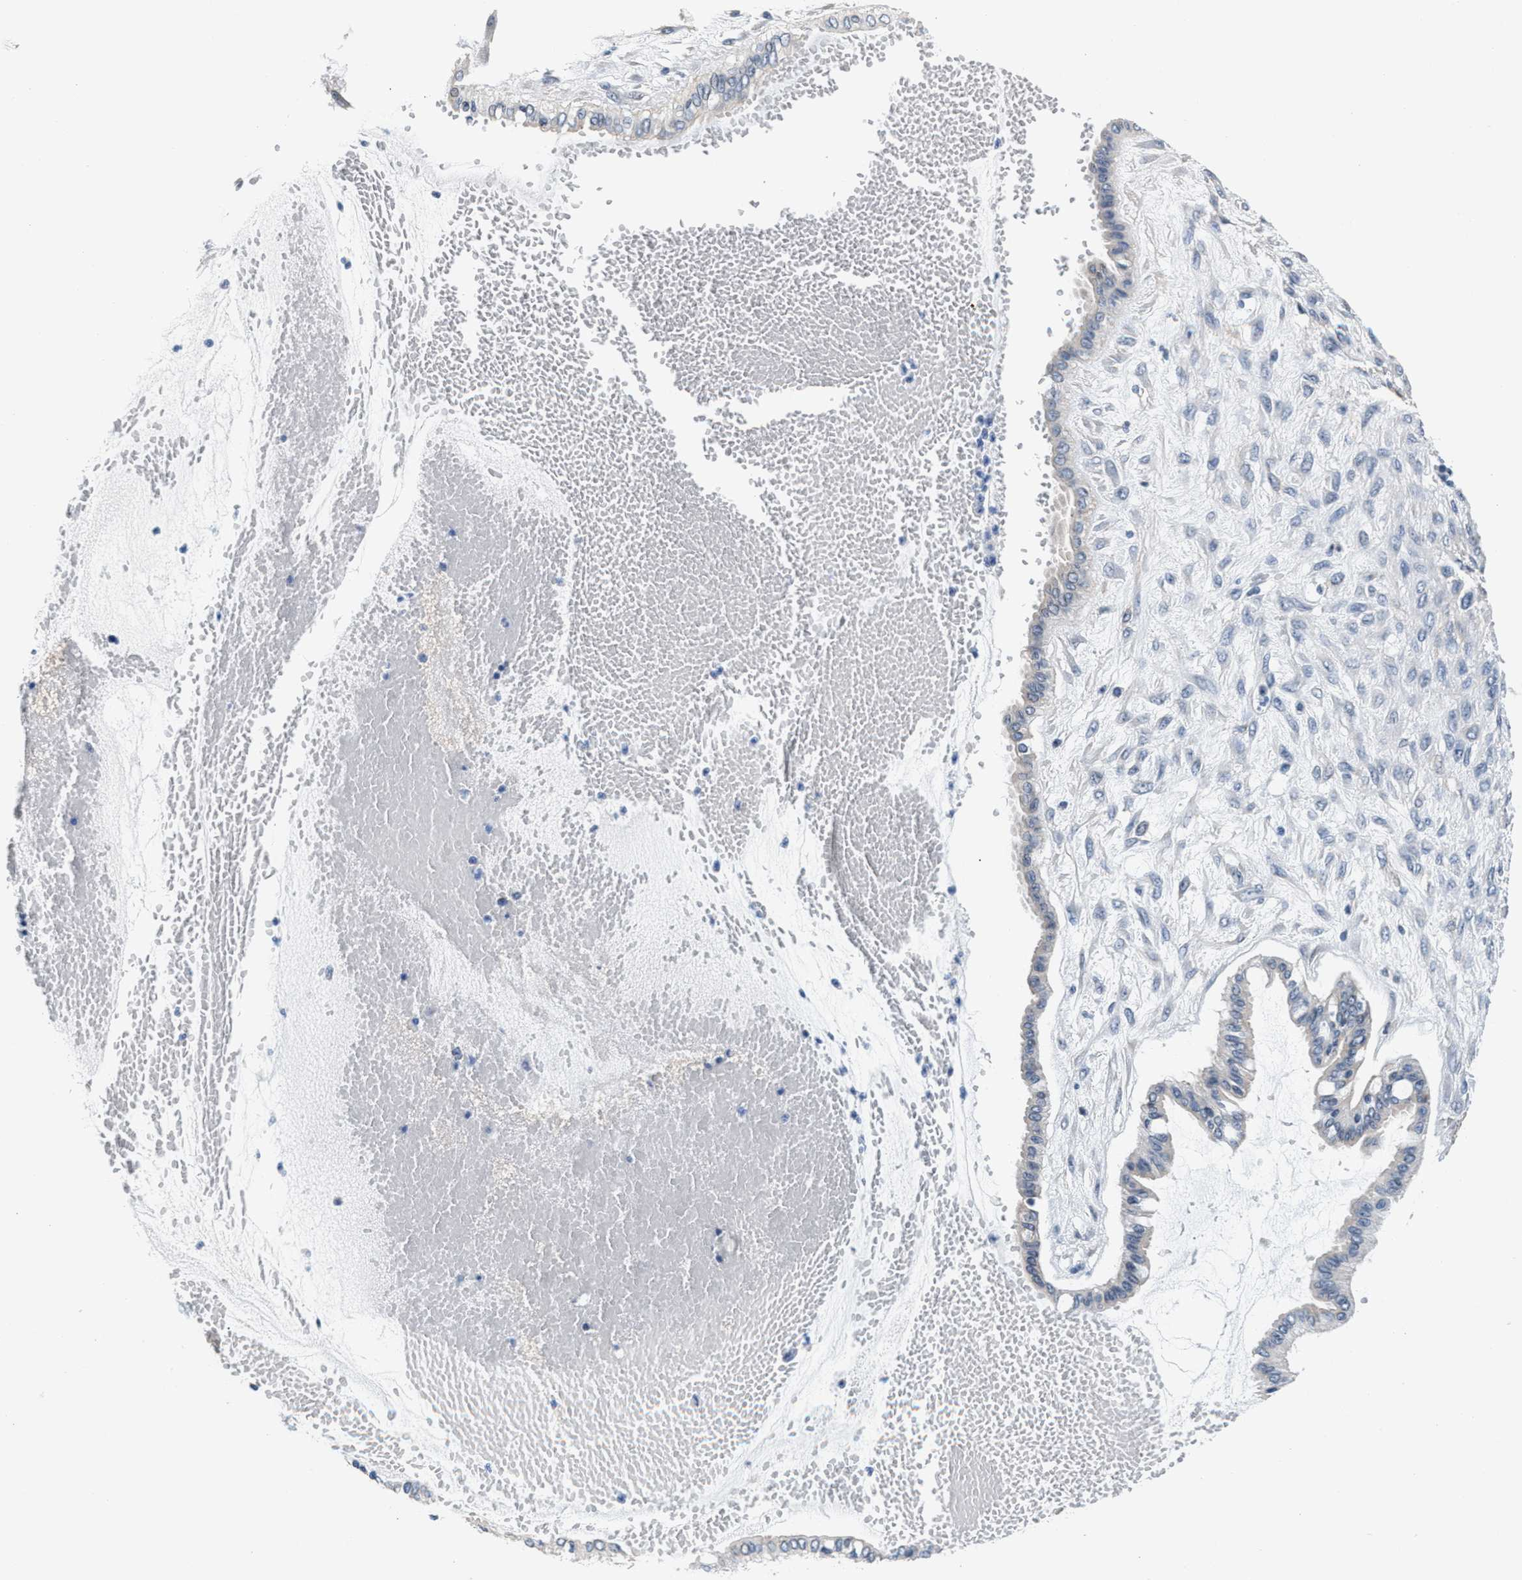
{"staining": {"intensity": "negative", "quantity": "none", "location": "none"}, "tissue": "ovarian cancer", "cell_type": "Tumor cells", "image_type": "cancer", "snomed": [{"axis": "morphology", "description": "Cystadenocarcinoma, mucinous, NOS"}, {"axis": "topography", "description": "Ovary"}], "caption": "There is no significant positivity in tumor cells of ovarian cancer.", "gene": "MYH3", "patient": {"sex": "female", "age": 73}}